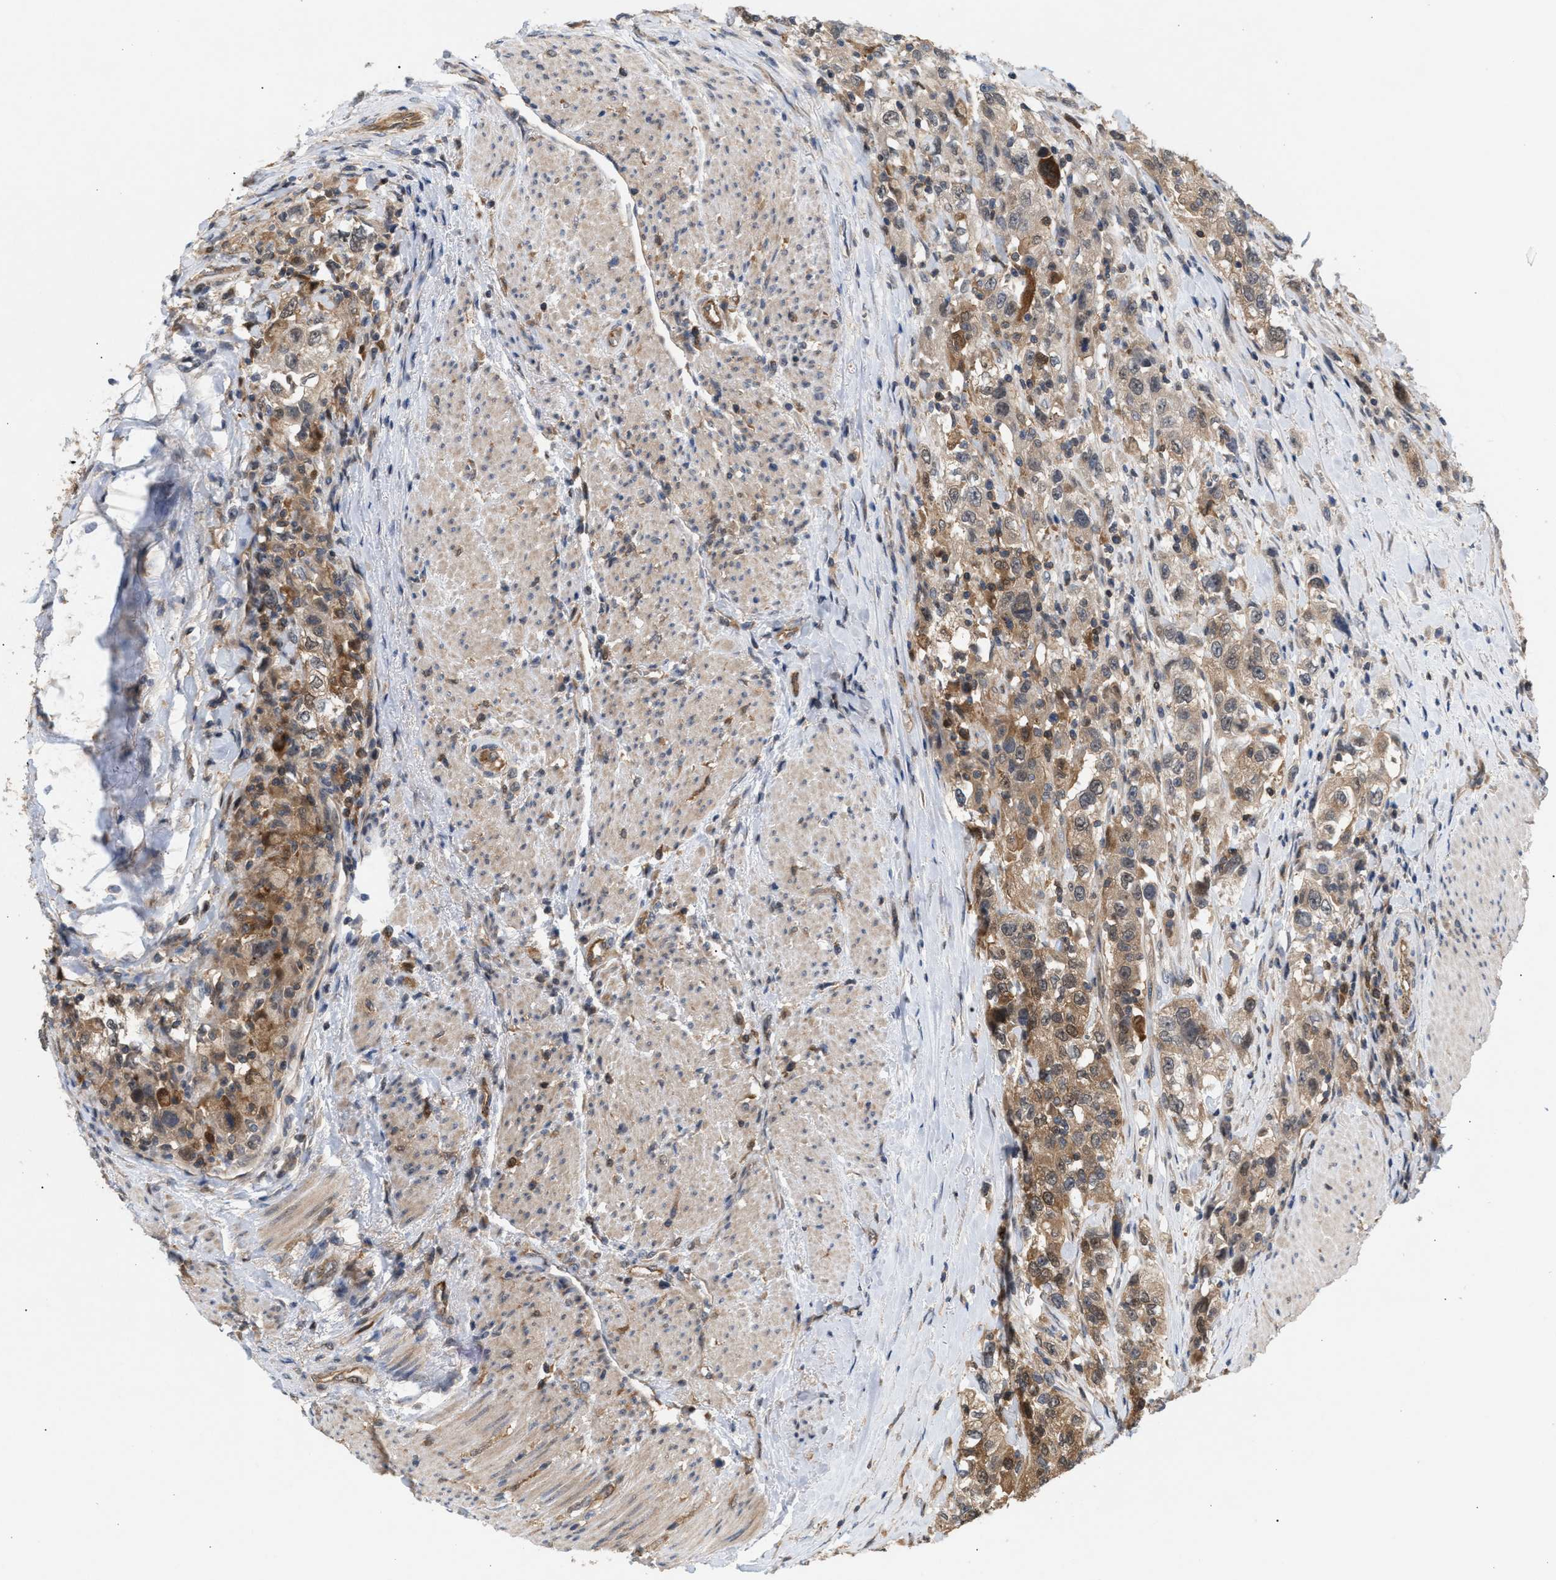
{"staining": {"intensity": "moderate", "quantity": ">75%", "location": "cytoplasmic/membranous"}, "tissue": "urothelial cancer", "cell_type": "Tumor cells", "image_type": "cancer", "snomed": [{"axis": "morphology", "description": "Urothelial carcinoma, High grade"}, {"axis": "topography", "description": "Urinary bladder"}], "caption": "IHC micrograph of high-grade urothelial carcinoma stained for a protein (brown), which demonstrates medium levels of moderate cytoplasmic/membranous positivity in approximately >75% of tumor cells.", "gene": "GLOD4", "patient": {"sex": "female", "age": 80}}